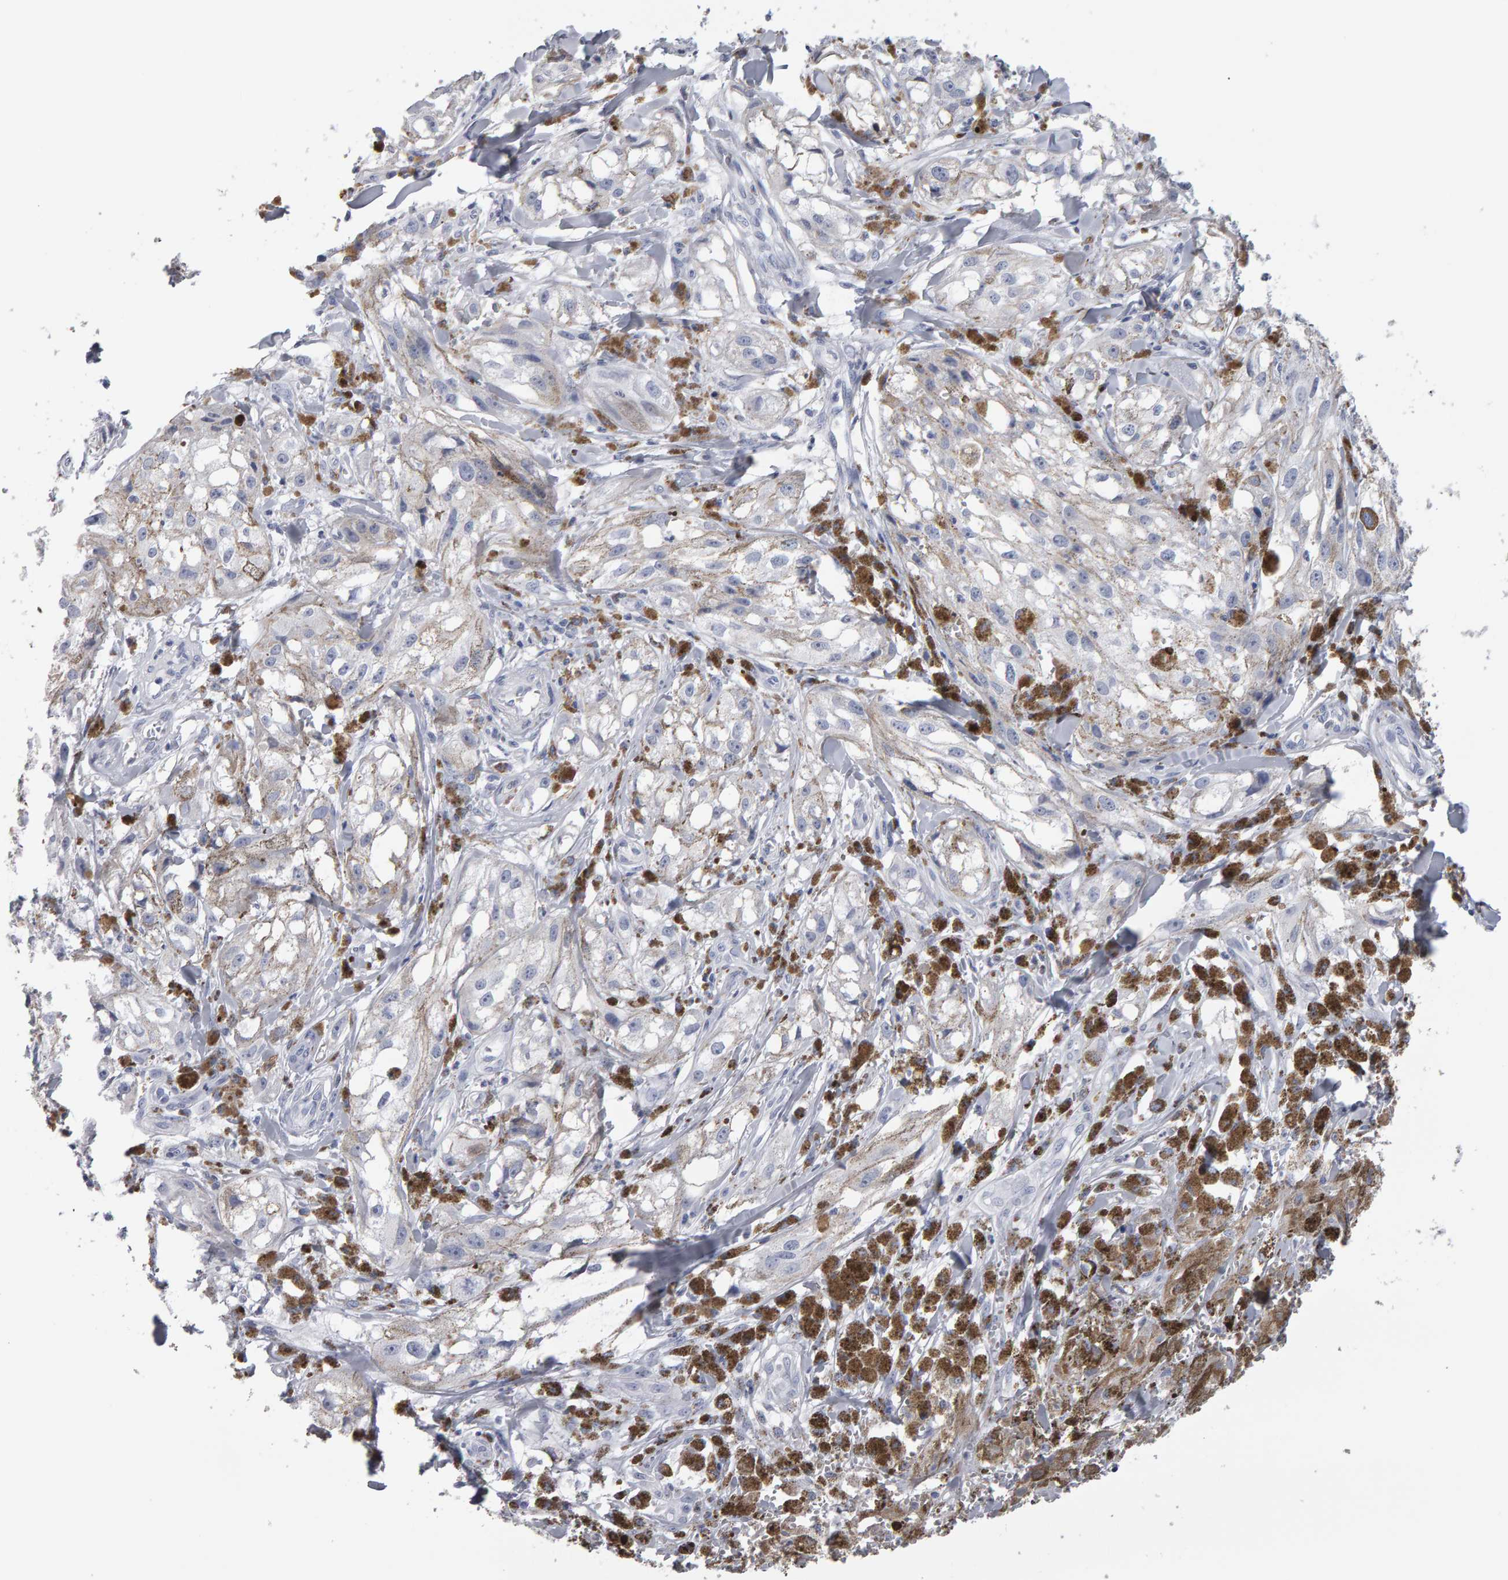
{"staining": {"intensity": "negative", "quantity": "none", "location": "none"}, "tissue": "melanoma", "cell_type": "Tumor cells", "image_type": "cancer", "snomed": [{"axis": "morphology", "description": "Malignant melanoma, NOS"}, {"axis": "topography", "description": "Skin"}], "caption": "DAB (3,3'-diaminobenzidine) immunohistochemical staining of melanoma reveals no significant expression in tumor cells.", "gene": "CD38", "patient": {"sex": "male", "age": 88}}